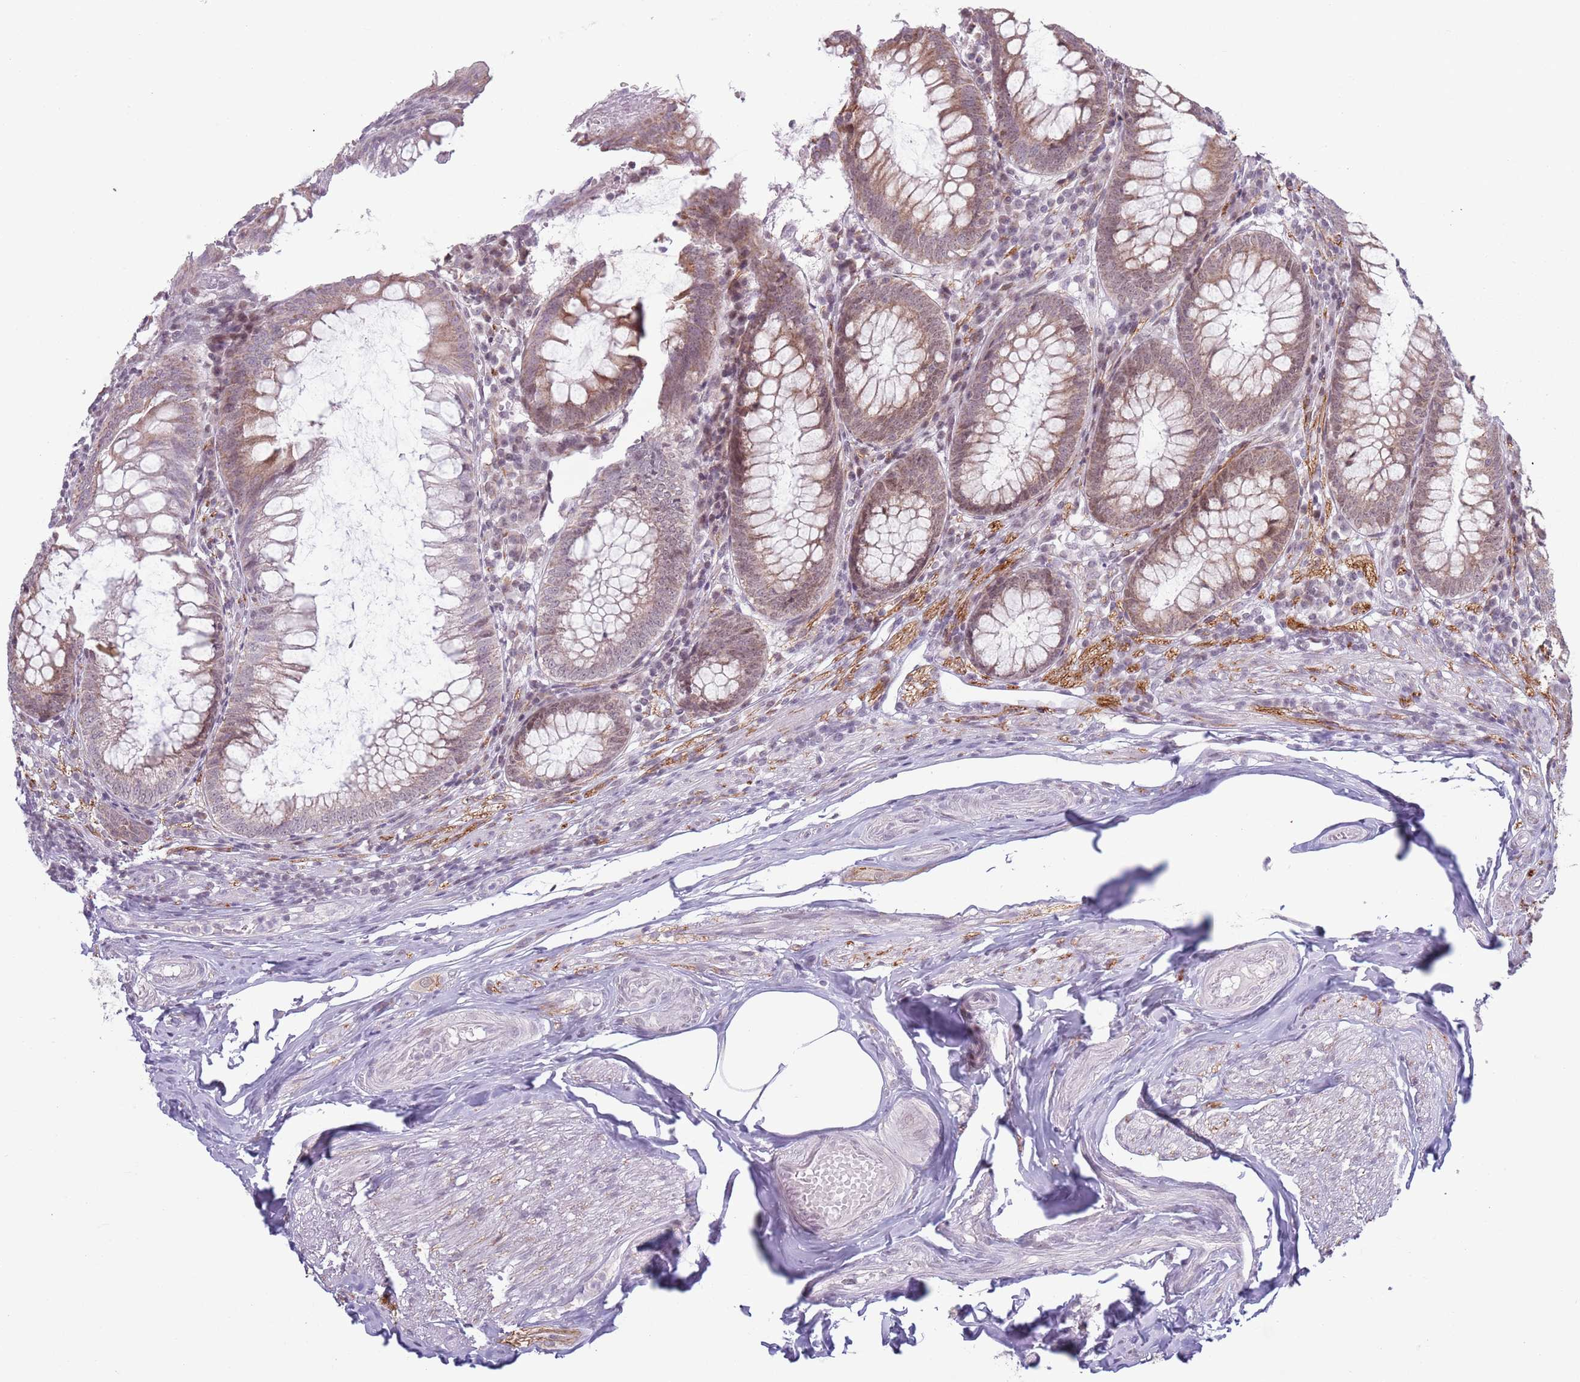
{"staining": {"intensity": "moderate", "quantity": ">75%", "location": "cytoplasmic/membranous,nuclear"}, "tissue": "appendix", "cell_type": "Glandular cells", "image_type": "normal", "snomed": [{"axis": "morphology", "description": "Normal tissue, NOS"}, {"axis": "topography", "description": "Appendix"}], "caption": "Protein positivity by immunohistochemistry (IHC) shows moderate cytoplasmic/membranous,nuclear expression in about >75% of glandular cells in unremarkable appendix.", "gene": "MRPL34", "patient": {"sex": "male", "age": 83}}